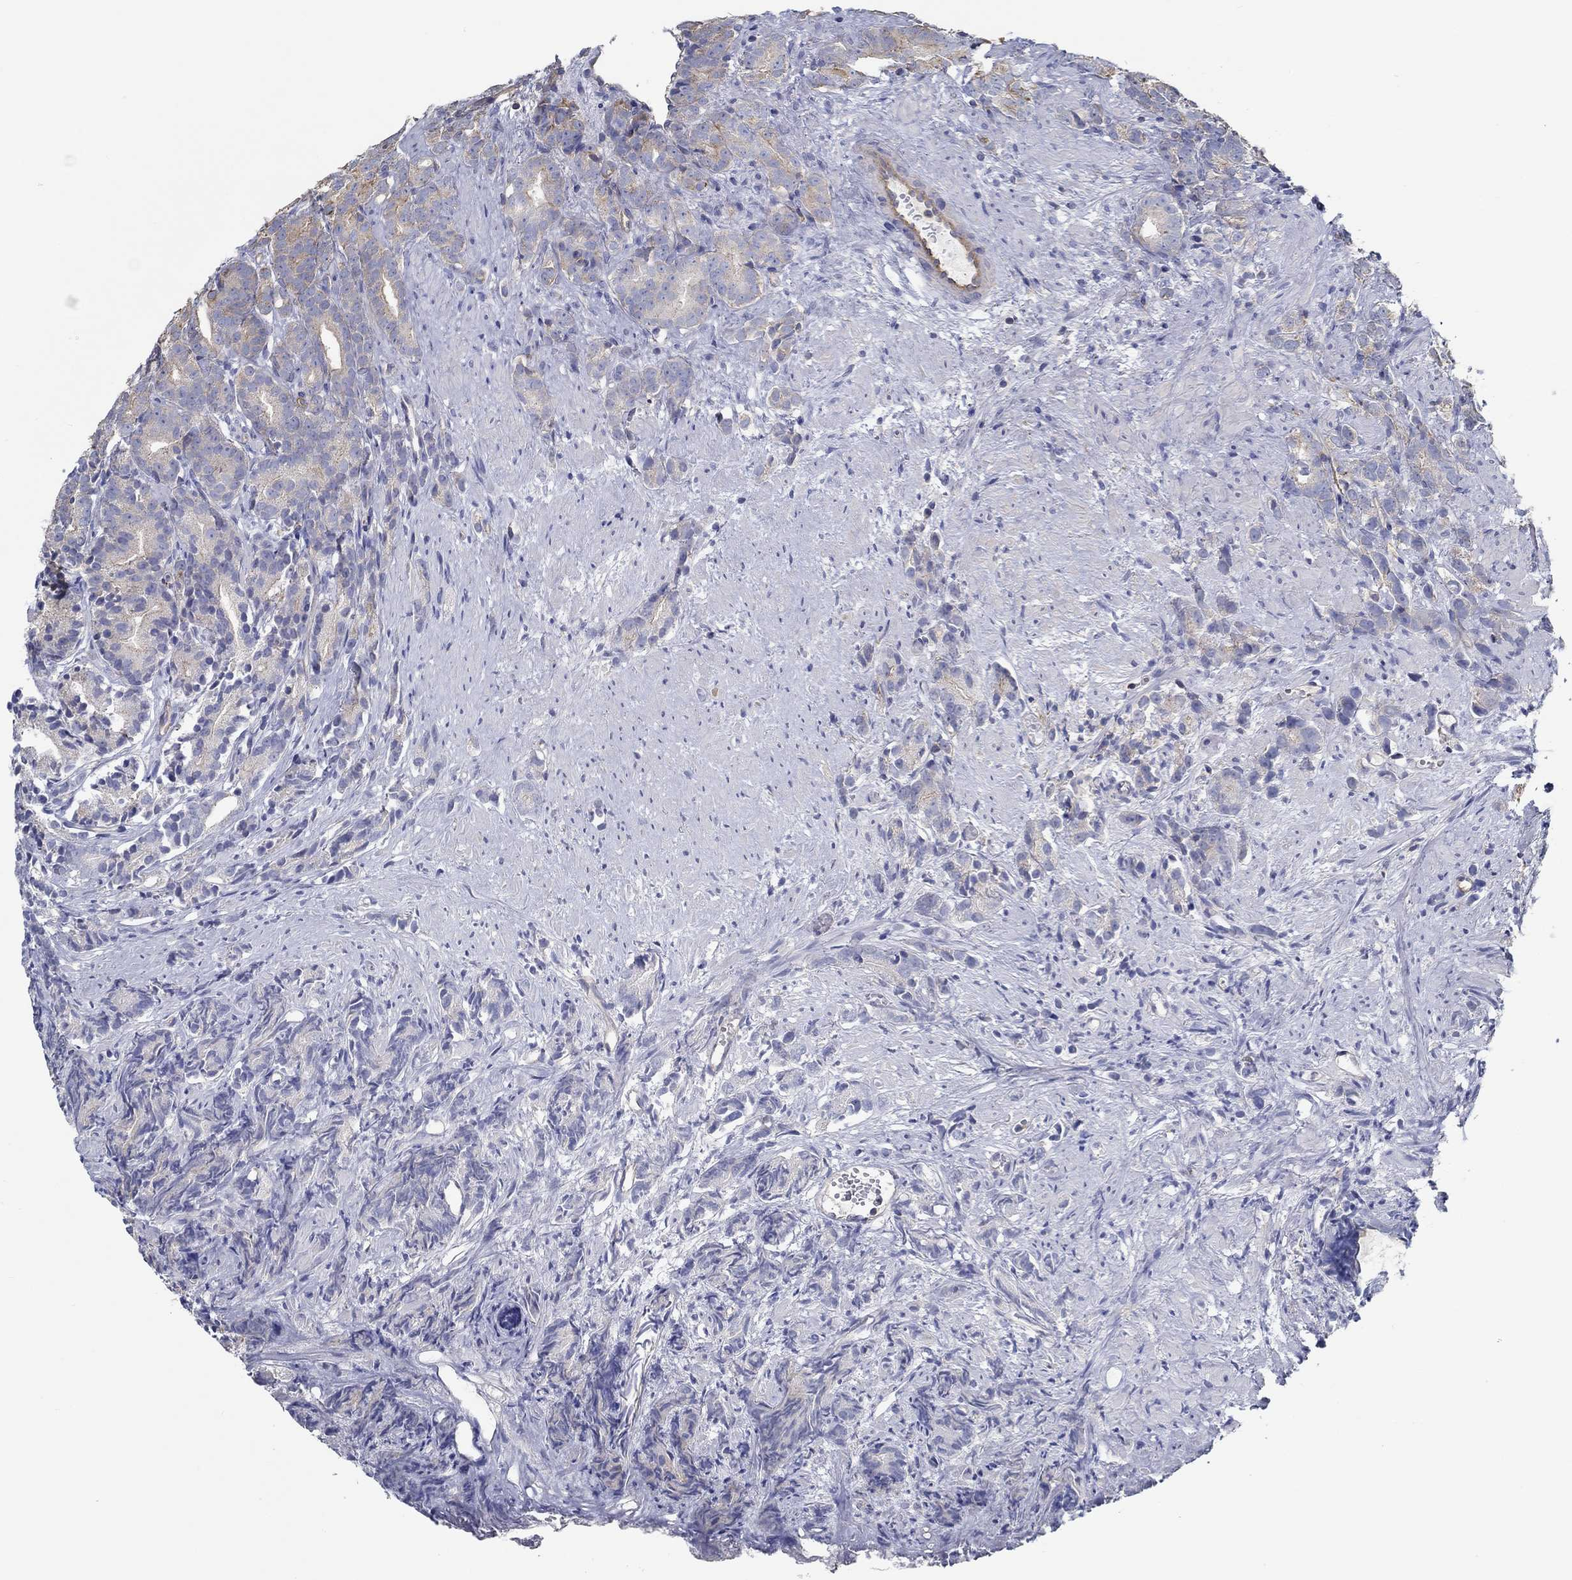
{"staining": {"intensity": "weak", "quantity": "<25%", "location": "cytoplasmic/membranous"}, "tissue": "prostate cancer", "cell_type": "Tumor cells", "image_type": "cancer", "snomed": [{"axis": "morphology", "description": "Adenocarcinoma, High grade"}, {"axis": "topography", "description": "Prostate"}], "caption": "IHC of human high-grade adenocarcinoma (prostate) exhibits no staining in tumor cells.", "gene": "BBOF1", "patient": {"sex": "male", "age": 90}}